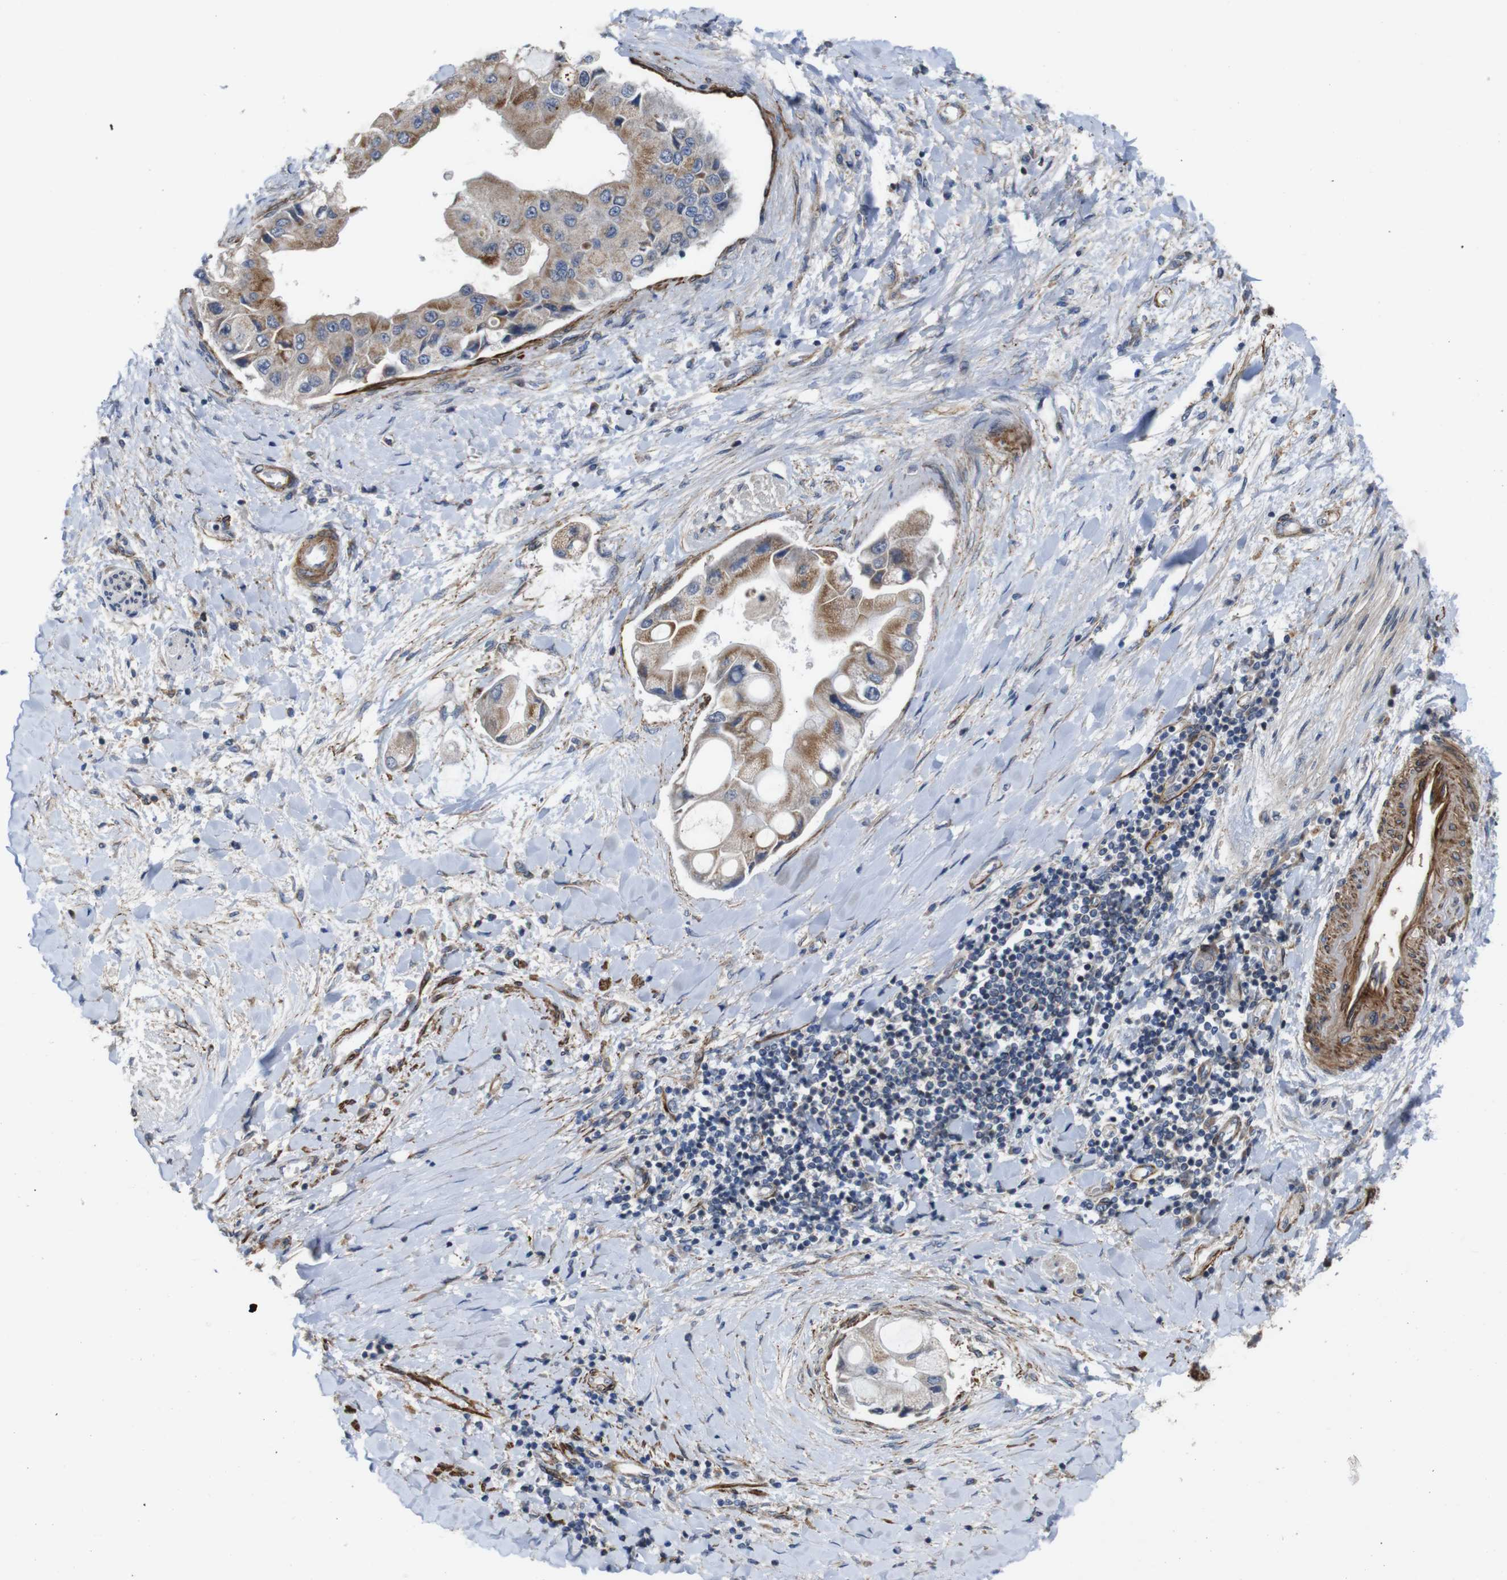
{"staining": {"intensity": "weak", "quantity": ">75%", "location": "cytoplasmic/membranous"}, "tissue": "liver cancer", "cell_type": "Tumor cells", "image_type": "cancer", "snomed": [{"axis": "morphology", "description": "Cholangiocarcinoma"}, {"axis": "topography", "description": "Liver"}], "caption": "Immunohistochemistry of liver cholangiocarcinoma displays low levels of weak cytoplasmic/membranous positivity in about >75% of tumor cells. The staining was performed using DAB to visualize the protein expression in brown, while the nuclei were stained in blue with hematoxylin (Magnification: 20x).", "gene": "GGT7", "patient": {"sex": "male", "age": 50}}